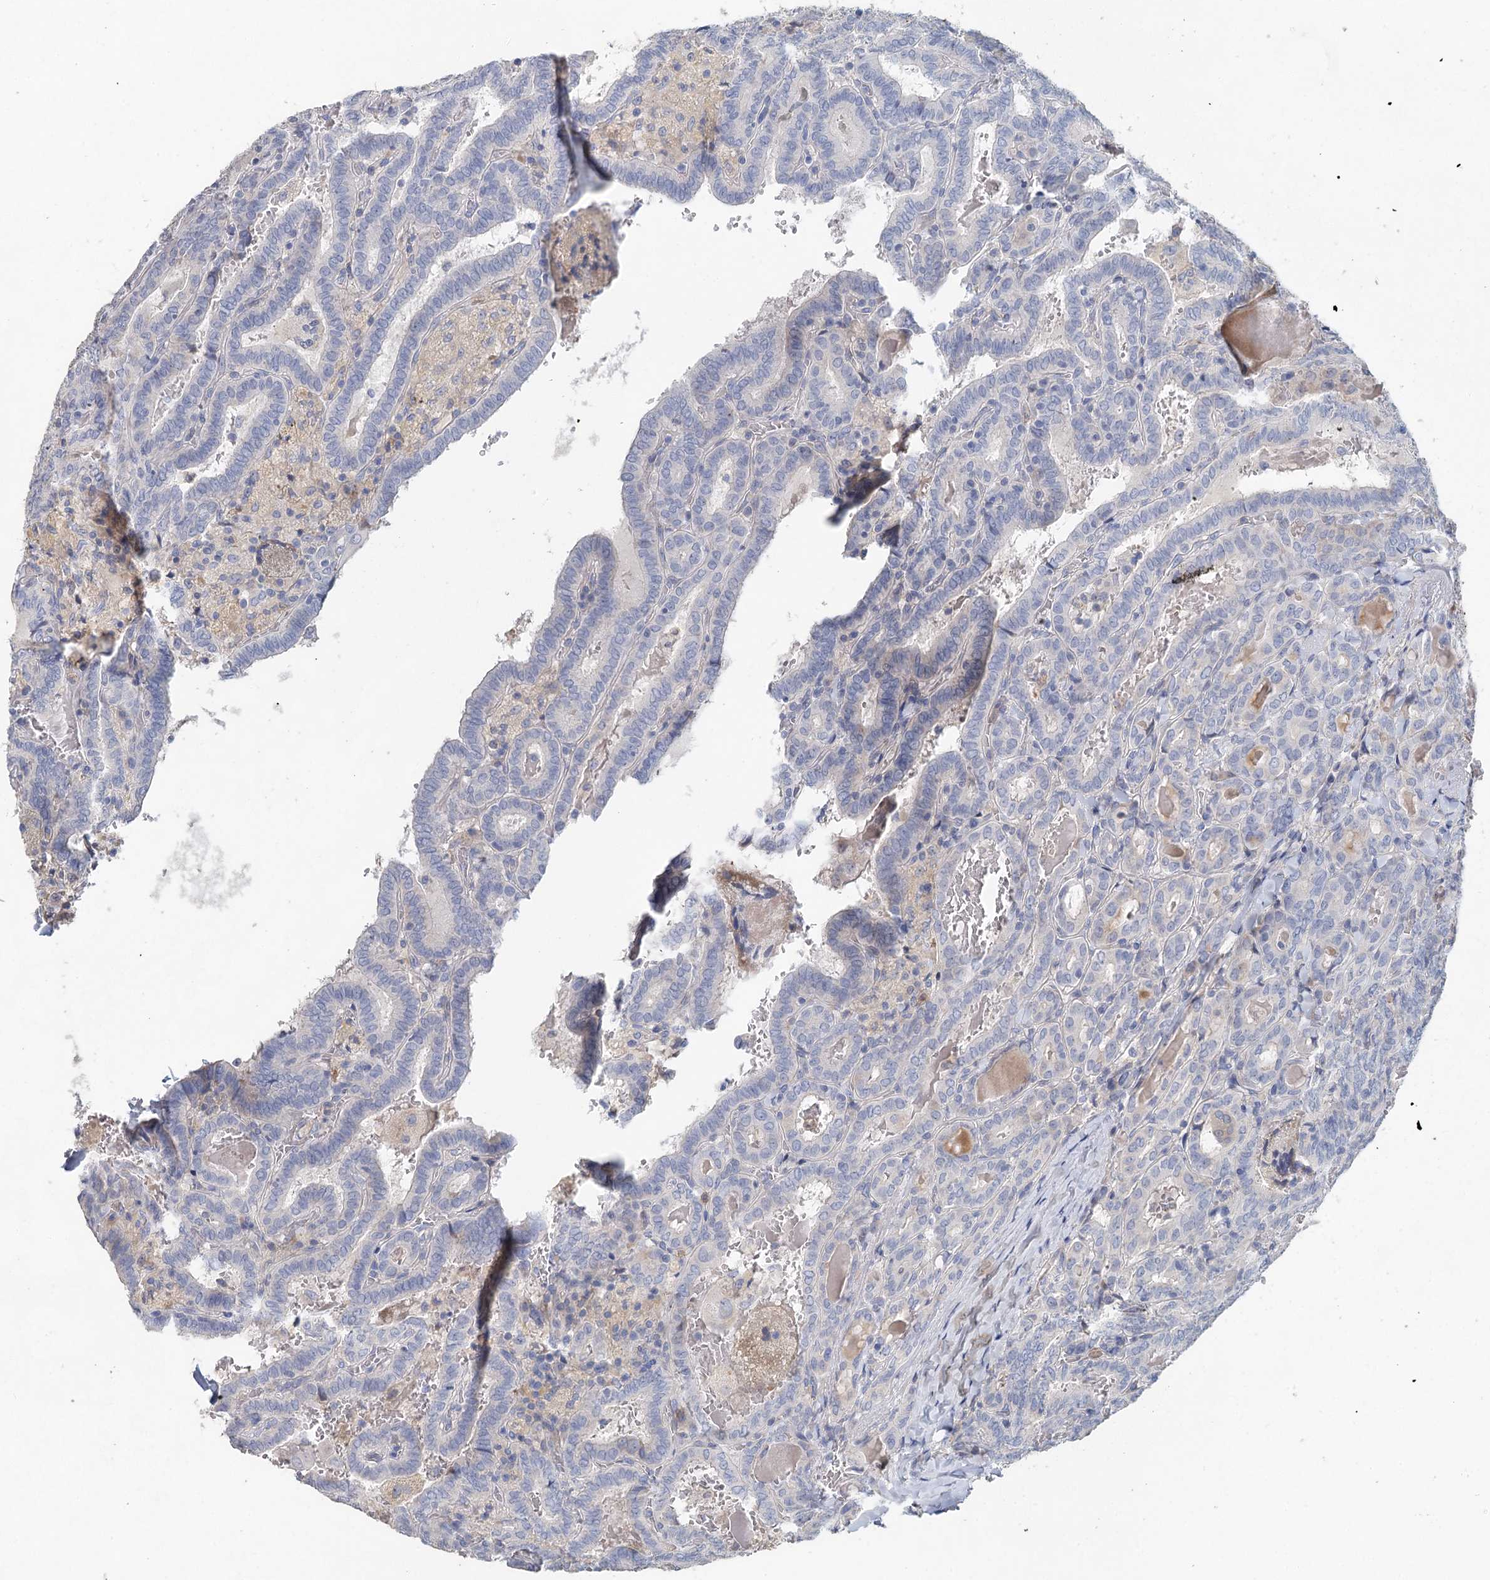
{"staining": {"intensity": "negative", "quantity": "none", "location": "none"}, "tissue": "thyroid cancer", "cell_type": "Tumor cells", "image_type": "cancer", "snomed": [{"axis": "morphology", "description": "Papillary adenocarcinoma, NOS"}, {"axis": "topography", "description": "Thyroid gland"}], "caption": "Immunohistochemistry (IHC) photomicrograph of human thyroid papillary adenocarcinoma stained for a protein (brown), which displays no staining in tumor cells.", "gene": "MYL6B", "patient": {"sex": "female", "age": 72}}